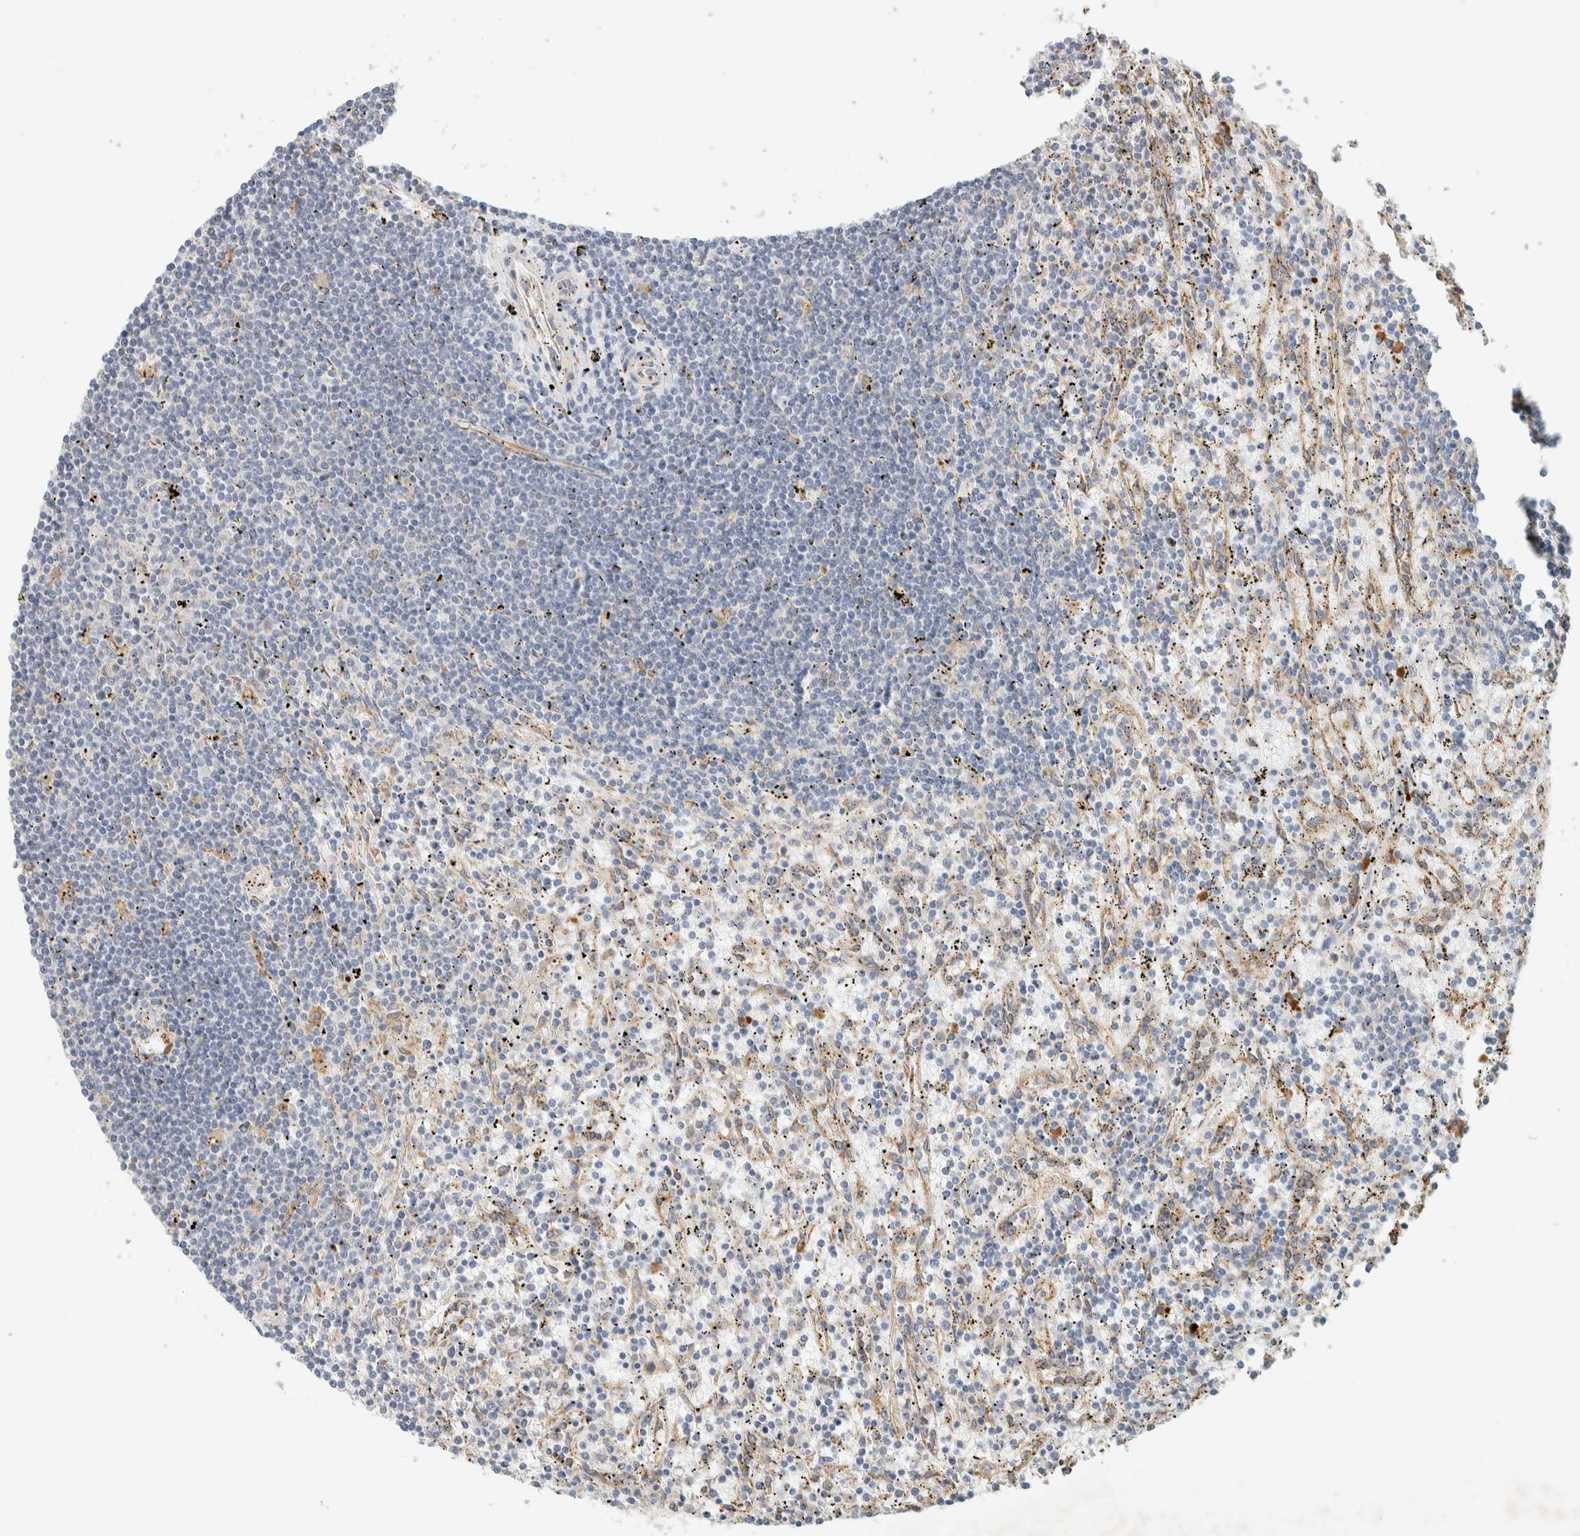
{"staining": {"intensity": "negative", "quantity": "none", "location": "none"}, "tissue": "lymphoma", "cell_type": "Tumor cells", "image_type": "cancer", "snomed": [{"axis": "morphology", "description": "Malignant lymphoma, non-Hodgkin's type, Low grade"}, {"axis": "topography", "description": "Spleen"}], "caption": "IHC micrograph of lymphoma stained for a protein (brown), which displays no staining in tumor cells.", "gene": "KLHL40", "patient": {"sex": "male", "age": 76}}